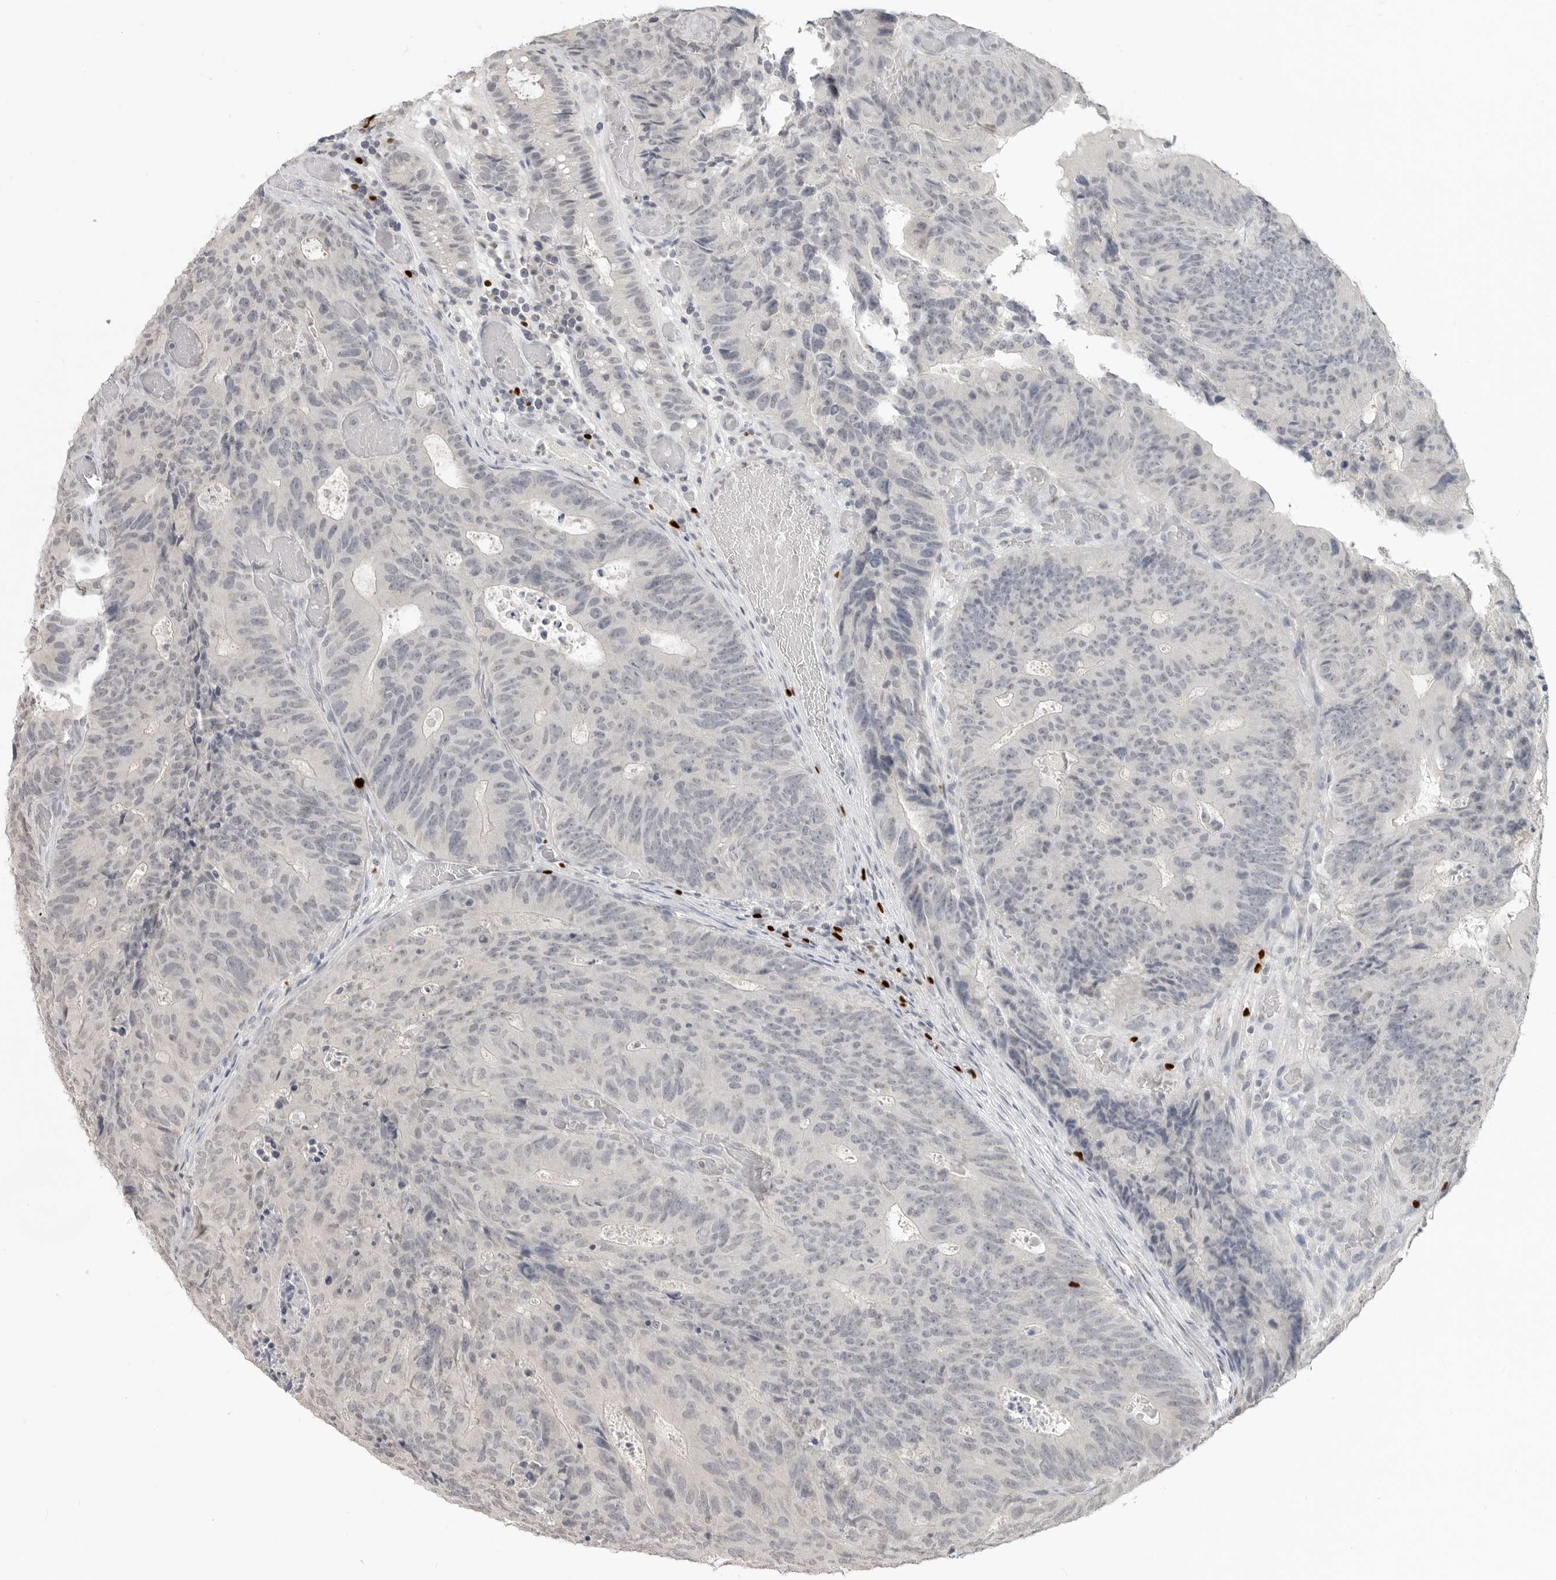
{"staining": {"intensity": "negative", "quantity": "none", "location": "none"}, "tissue": "colorectal cancer", "cell_type": "Tumor cells", "image_type": "cancer", "snomed": [{"axis": "morphology", "description": "Adenocarcinoma, NOS"}, {"axis": "topography", "description": "Colon"}], "caption": "Human colorectal adenocarcinoma stained for a protein using IHC demonstrates no positivity in tumor cells.", "gene": "FOXP3", "patient": {"sex": "male", "age": 87}}